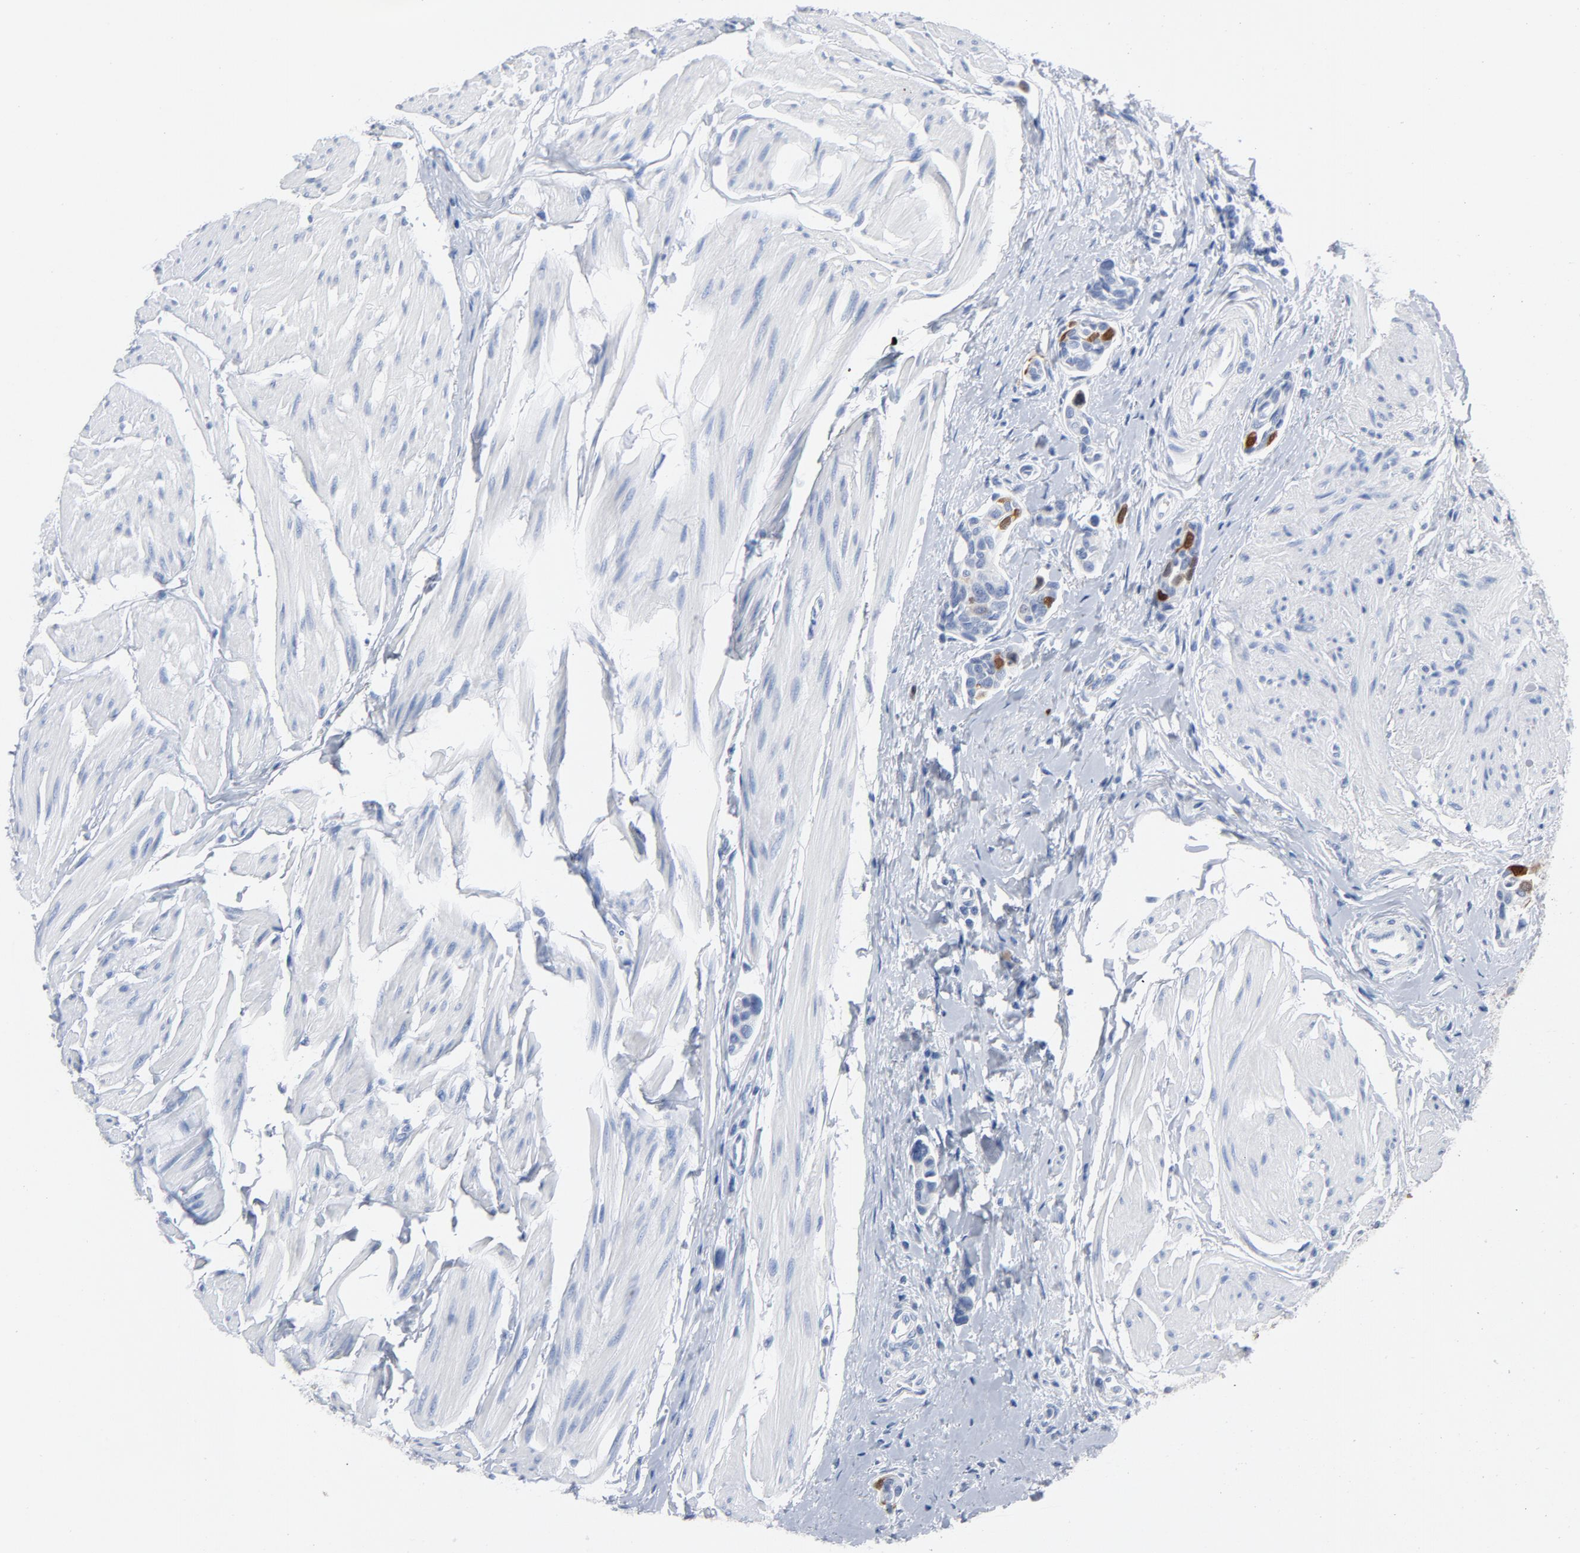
{"staining": {"intensity": "strong", "quantity": "<25%", "location": "cytoplasmic/membranous,nuclear"}, "tissue": "urothelial cancer", "cell_type": "Tumor cells", "image_type": "cancer", "snomed": [{"axis": "morphology", "description": "Urothelial carcinoma, High grade"}, {"axis": "topography", "description": "Urinary bladder"}], "caption": "Strong cytoplasmic/membranous and nuclear staining for a protein is present in about <25% of tumor cells of urothelial carcinoma (high-grade) using immunohistochemistry (IHC).", "gene": "CDC20", "patient": {"sex": "male", "age": 78}}